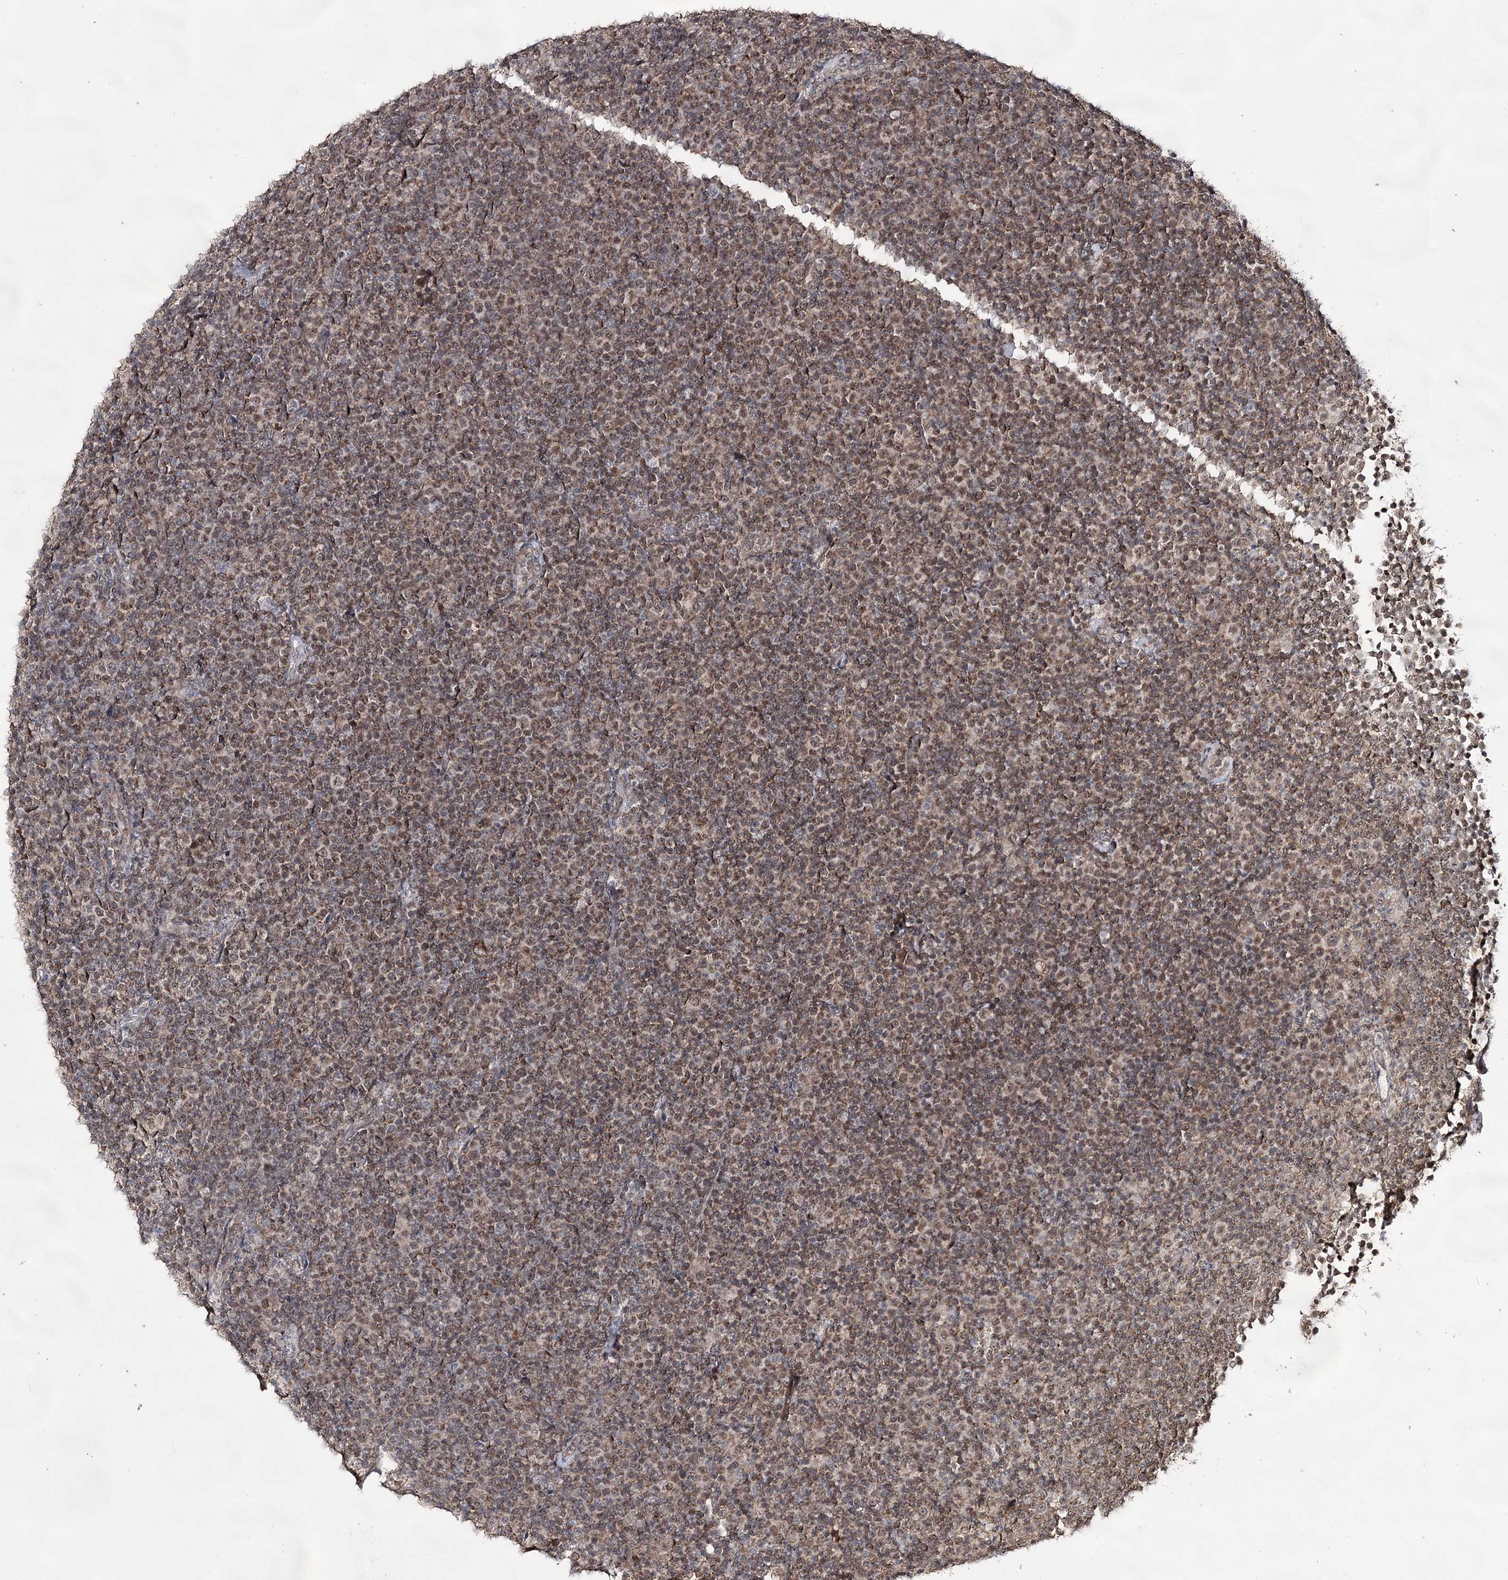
{"staining": {"intensity": "moderate", "quantity": ">75%", "location": "cytoplasmic/membranous,nuclear"}, "tissue": "lymphoma", "cell_type": "Tumor cells", "image_type": "cancer", "snomed": [{"axis": "morphology", "description": "Malignant lymphoma, non-Hodgkin's type, Low grade"}, {"axis": "topography", "description": "Lymph node"}], "caption": "High-power microscopy captured an IHC histopathology image of lymphoma, revealing moderate cytoplasmic/membranous and nuclear staining in approximately >75% of tumor cells.", "gene": "ACTR6", "patient": {"sex": "female", "age": 67}}